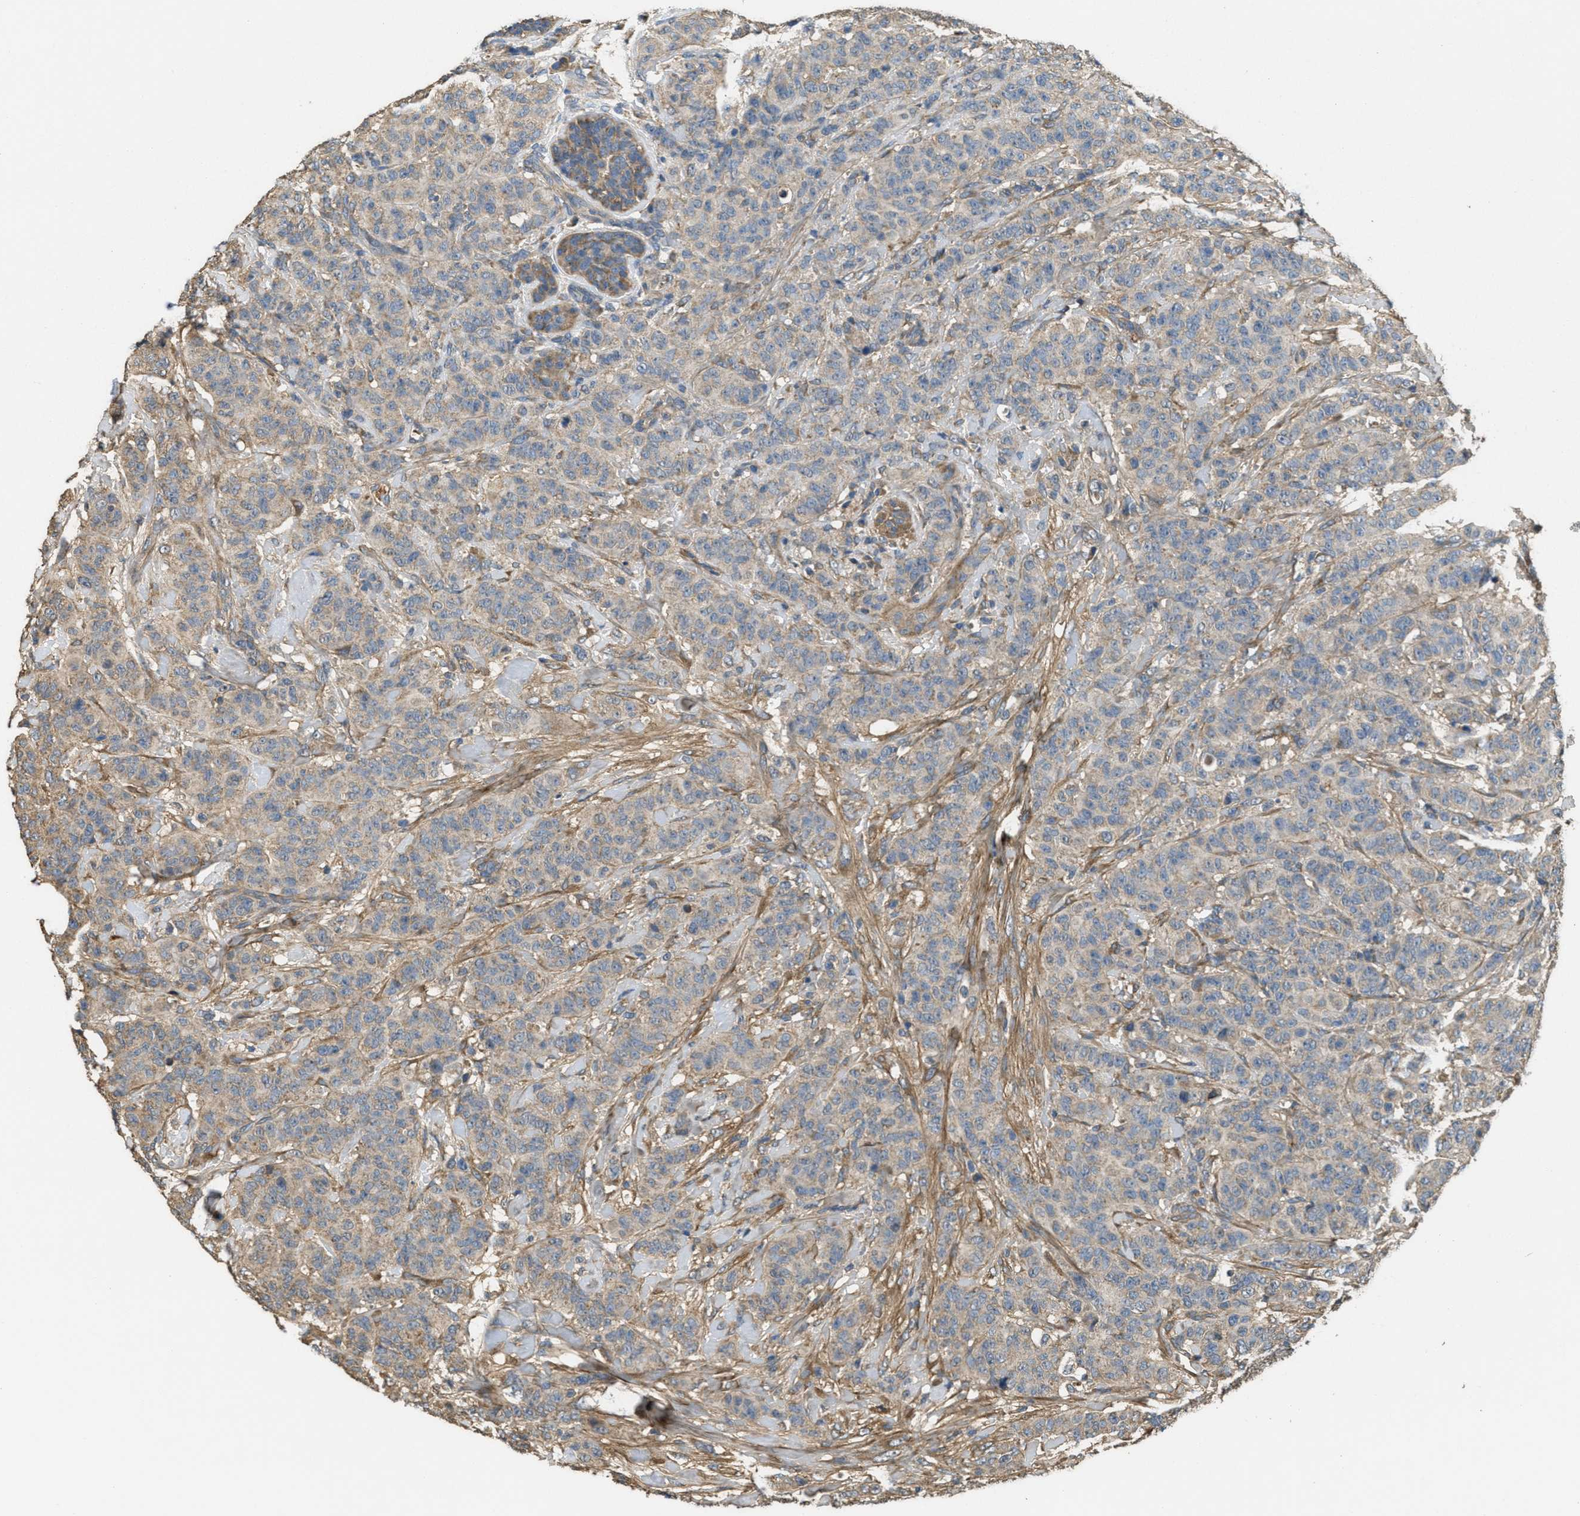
{"staining": {"intensity": "weak", "quantity": ">75%", "location": "cytoplasmic/membranous"}, "tissue": "breast cancer", "cell_type": "Tumor cells", "image_type": "cancer", "snomed": [{"axis": "morphology", "description": "Normal tissue, NOS"}, {"axis": "morphology", "description": "Duct carcinoma"}, {"axis": "topography", "description": "Breast"}], "caption": "Immunohistochemical staining of human breast cancer (intraductal carcinoma) demonstrates low levels of weak cytoplasmic/membranous protein staining in about >75% of tumor cells.", "gene": "THBS2", "patient": {"sex": "female", "age": 40}}